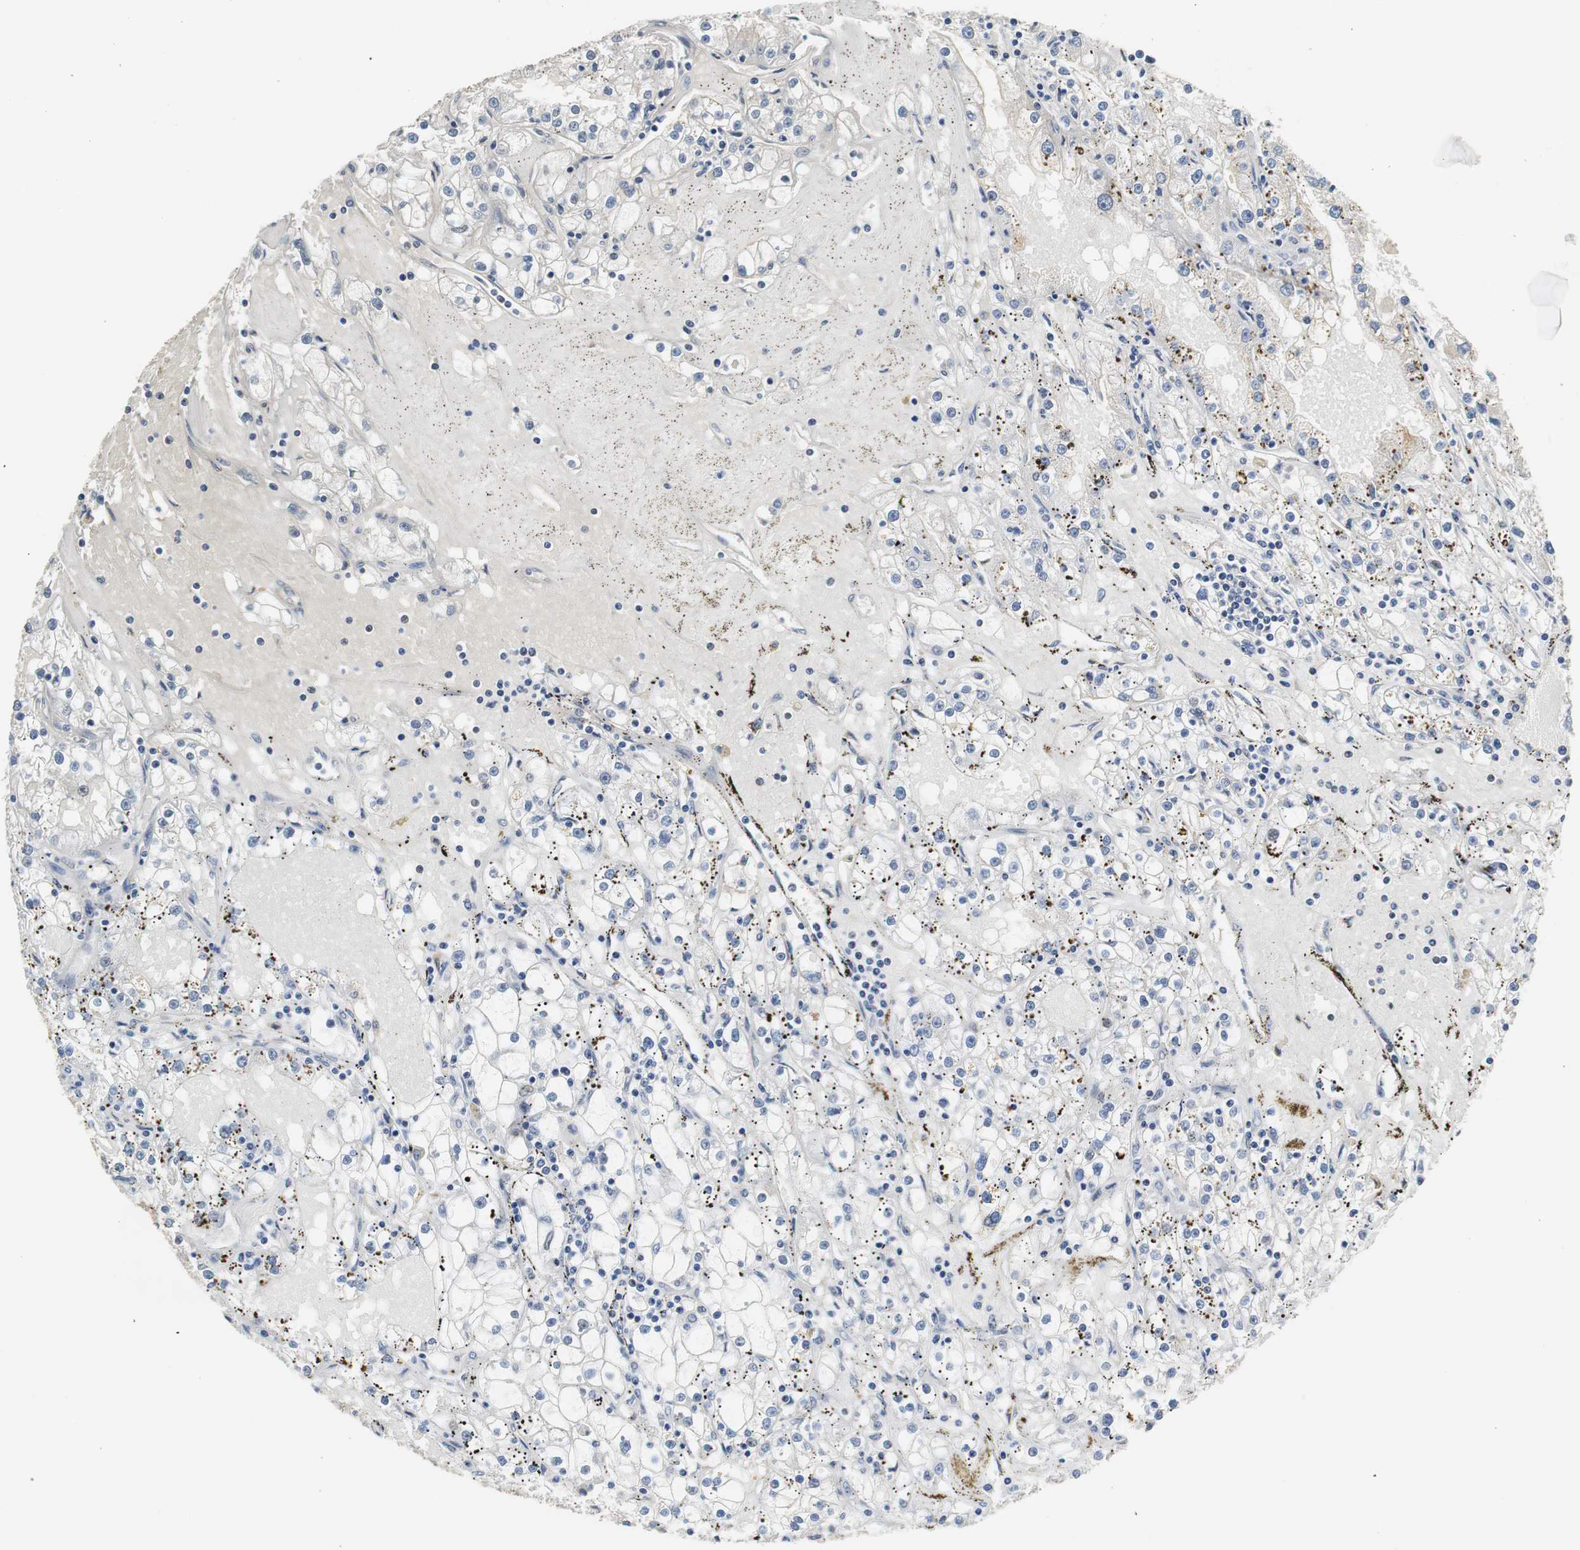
{"staining": {"intensity": "weak", "quantity": "25%-75%", "location": "cytoplasmic/membranous"}, "tissue": "renal cancer", "cell_type": "Tumor cells", "image_type": "cancer", "snomed": [{"axis": "morphology", "description": "Adenocarcinoma, NOS"}, {"axis": "topography", "description": "Kidney"}], "caption": "Immunohistochemistry (IHC) (DAB) staining of renal cancer (adenocarcinoma) shows weak cytoplasmic/membranous protein staining in approximately 25%-75% of tumor cells.", "gene": "SIRT1", "patient": {"sex": "male", "age": 56}}